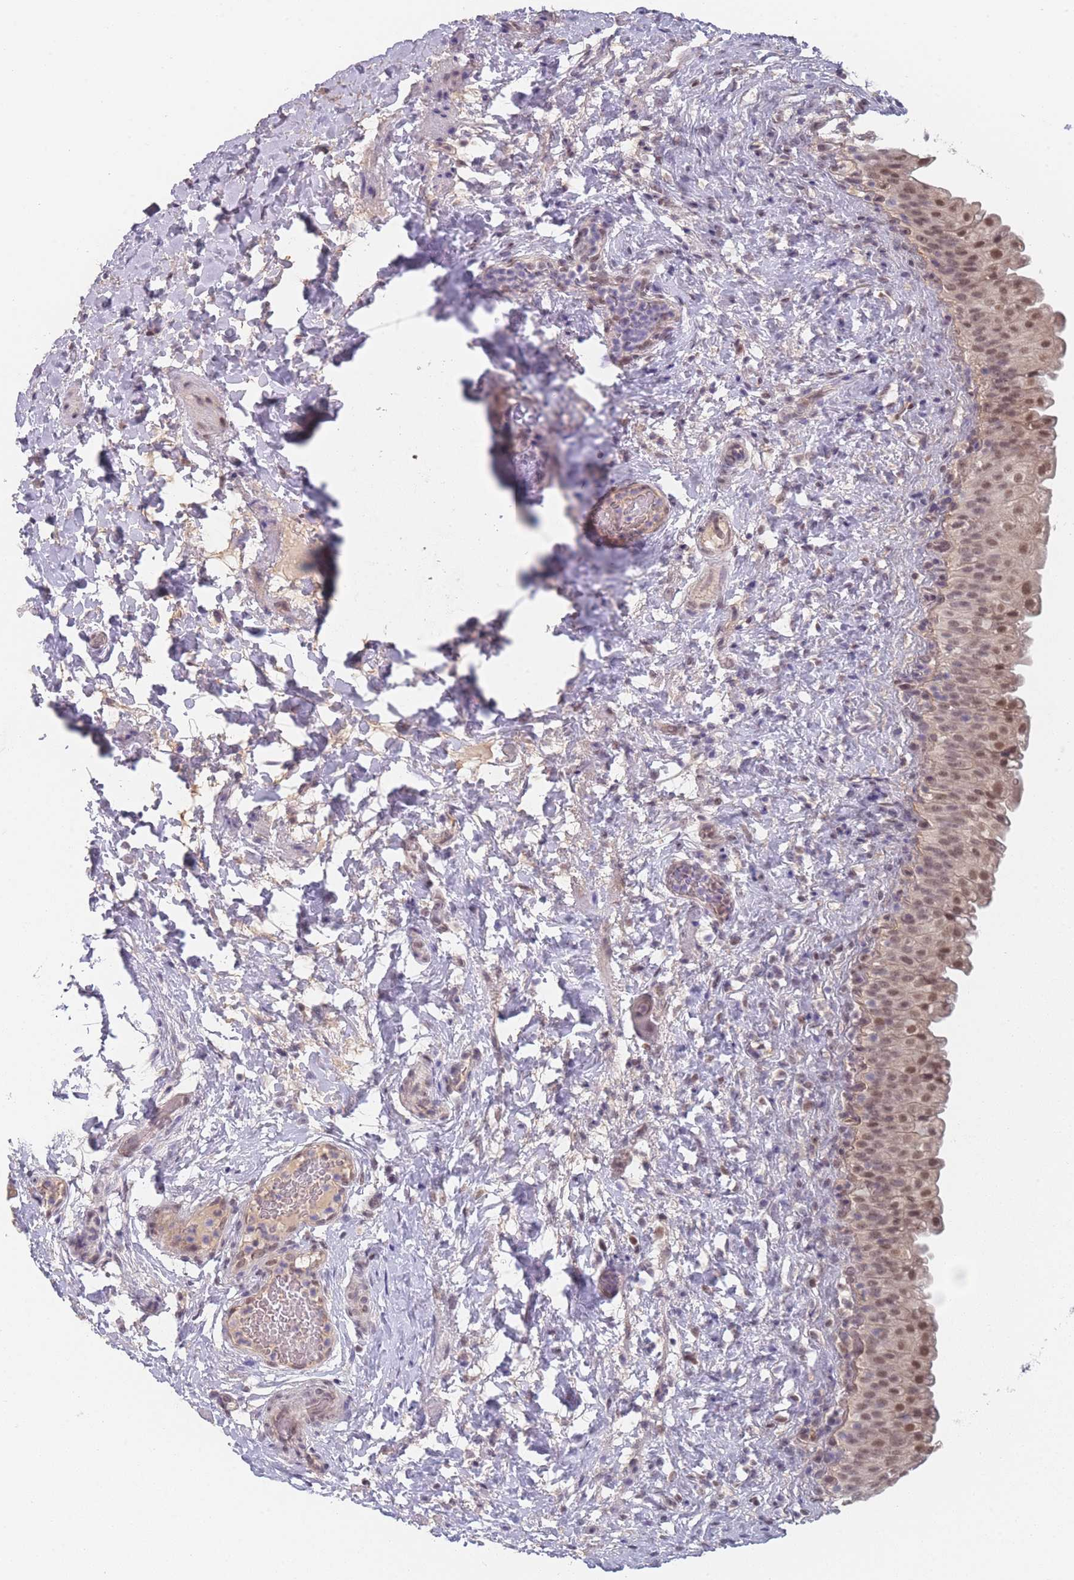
{"staining": {"intensity": "moderate", "quantity": "25%-75%", "location": "nuclear"}, "tissue": "urinary bladder", "cell_type": "Urothelial cells", "image_type": "normal", "snomed": [{"axis": "morphology", "description": "Normal tissue, NOS"}, {"axis": "topography", "description": "Urinary bladder"}], "caption": "Moderate nuclear positivity is seen in about 25%-75% of urothelial cells in unremarkable urinary bladder.", "gene": "ANKRD10", "patient": {"sex": "female", "age": 27}}